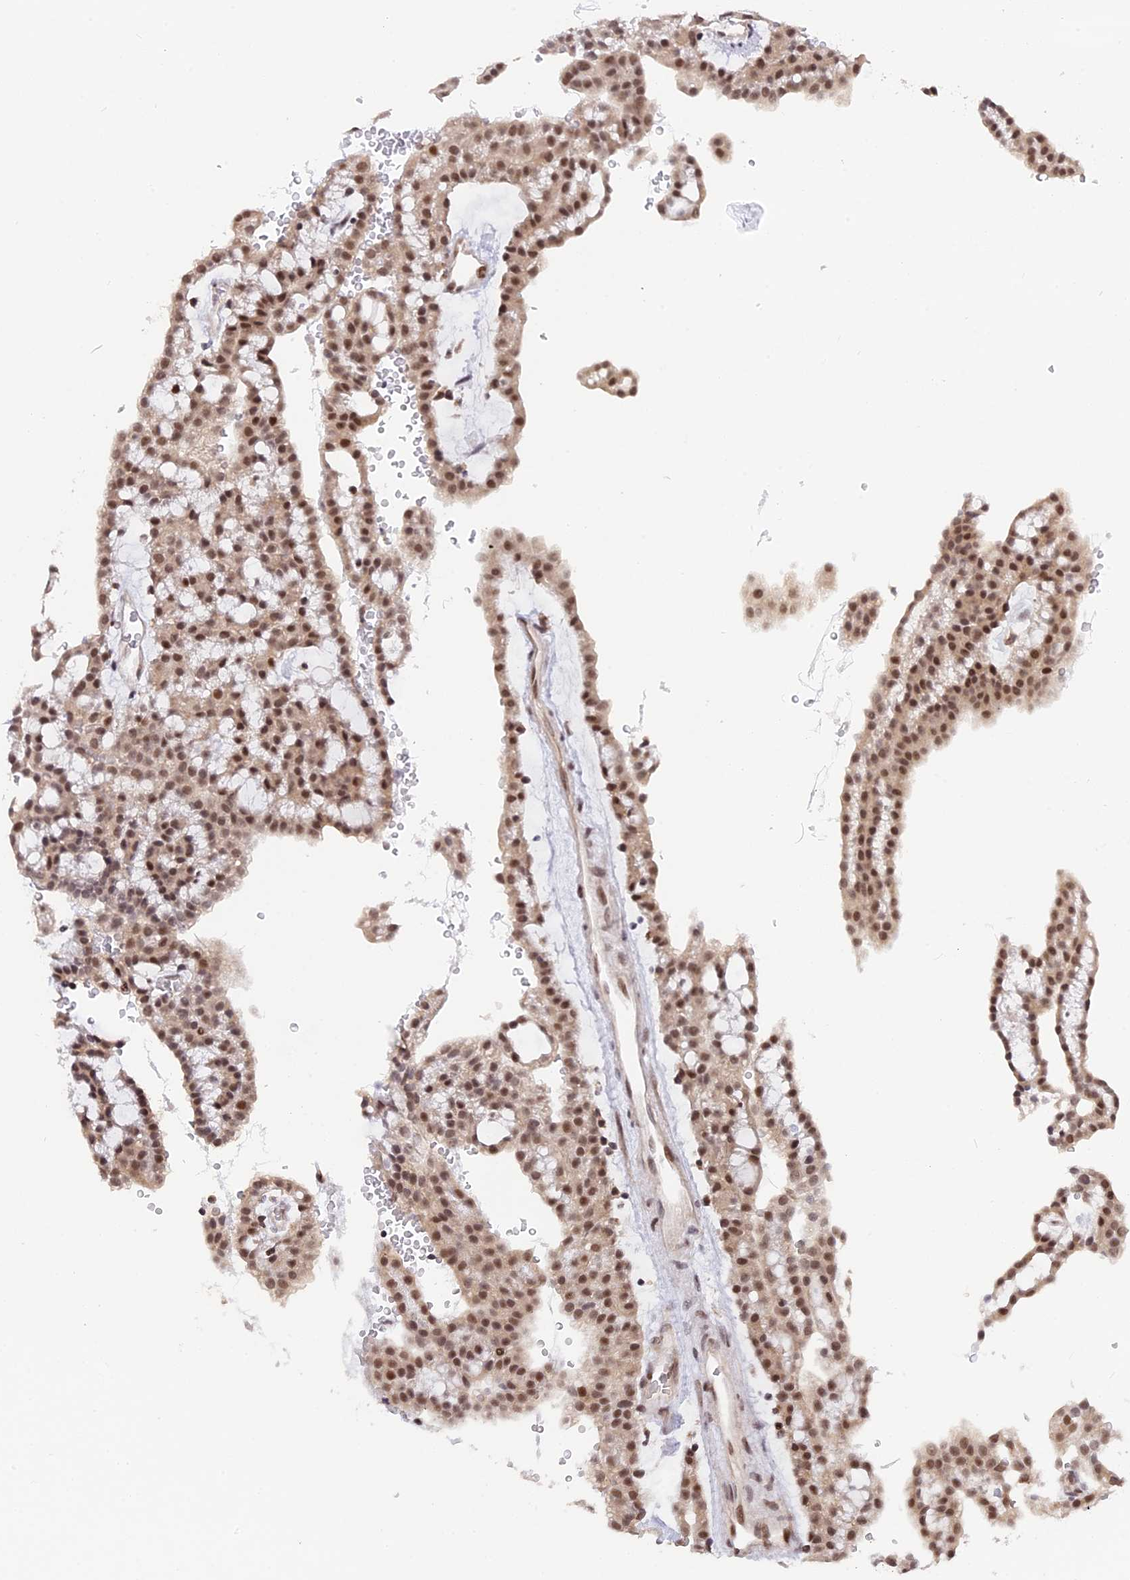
{"staining": {"intensity": "moderate", "quantity": ">75%", "location": "nuclear"}, "tissue": "renal cancer", "cell_type": "Tumor cells", "image_type": "cancer", "snomed": [{"axis": "morphology", "description": "Adenocarcinoma, NOS"}, {"axis": "topography", "description": "Kidney"}], "caption": "Human renal cancer (adenocarcinoma) stained for a protein (brown) demonstrates moderate nuclear positive staining in about >75% of tumor cells.", "gene": "POLR2C", "patient": {"sex": "male", "age": 63}}